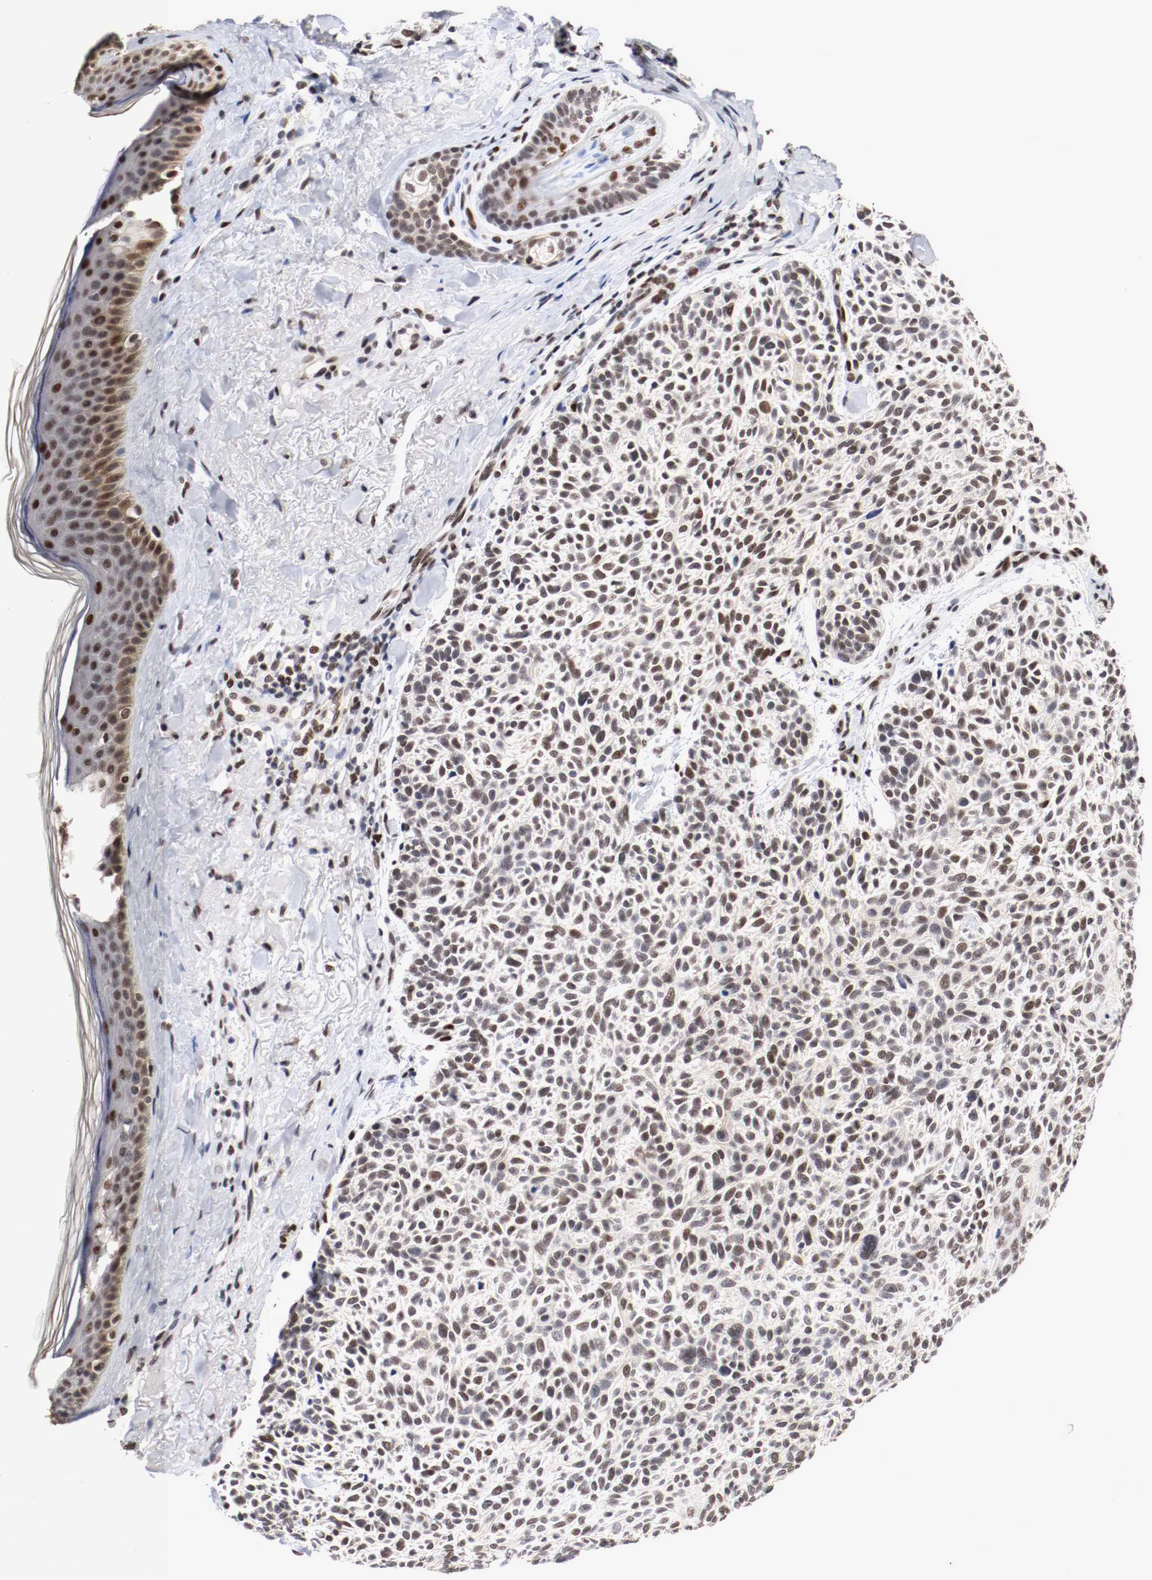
{"staining": {"intensity": "weak", "quantity": ">75%", "location": "nuclear"}, "tissue": "skin cancer", "cell_type": "Tumor cells", "image_type": "cancer", "snomed": [{"axis": "morphology", "description": "Normal tissue, NOS"}, {"axis": "morphology", "description": "Basal cell carcinoma"}, {"axis": "topography", "description": "Skin"}], "caption": "A high-resolution micrograph shows IHC staining of skin basal cell carcinoma, which exhibits weak nuclear expression in approximately >75% of tumor cells. (DAB (3,3'-diaminobenzidine) = brown stain, brightfield microscopy at high magnification).", "gene": "MEF2D", "patient": {"sex": "female", "age": 70}}